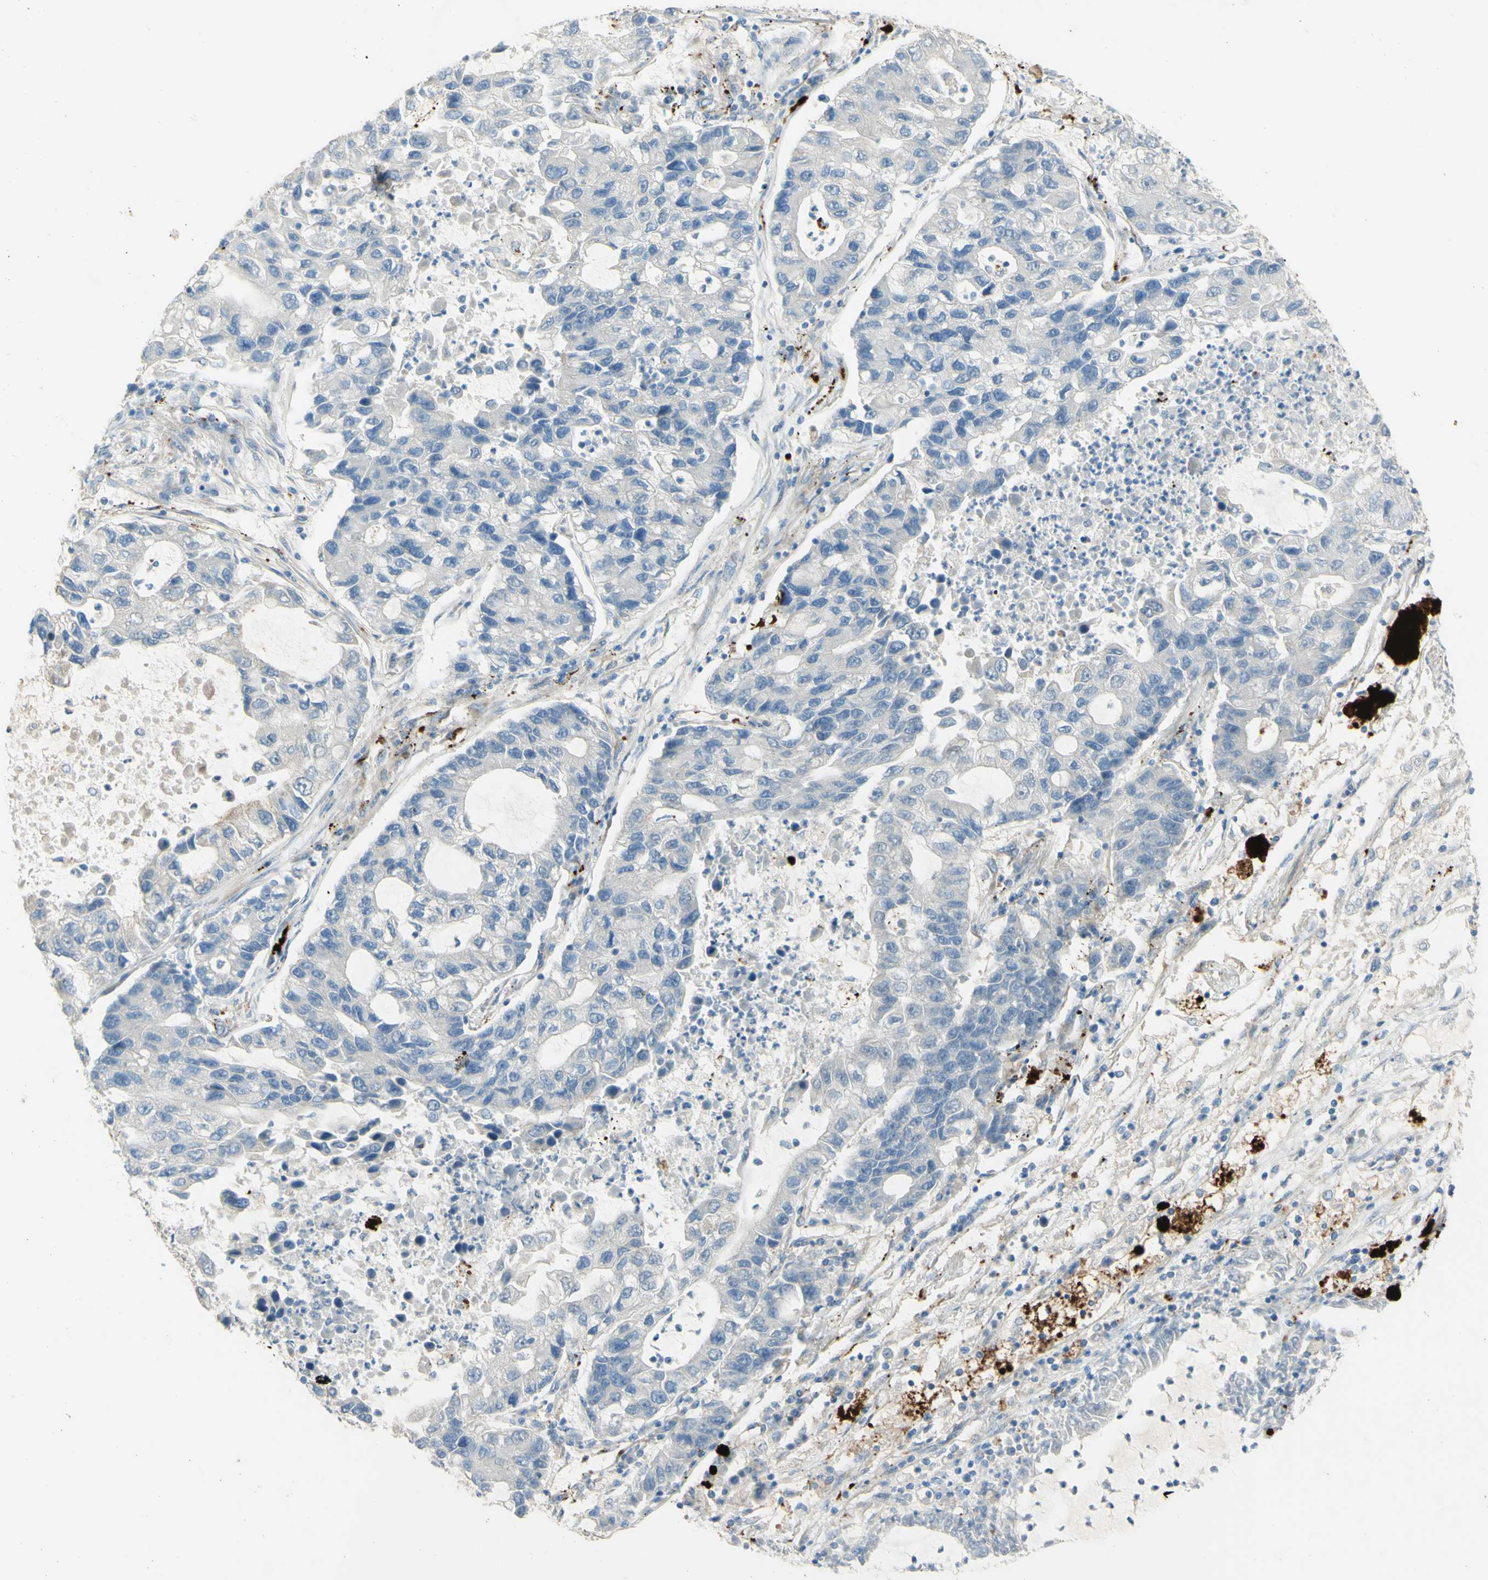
{"staining": {"intensity": "negative", "quantity": "none", "location": "none"}, "tissue": "lung cancer", "cell_type": "Tumor cells", "image_type": "cancer", "snomed": [{"axis": "morphology", "description": "Adenocarcinoma, NOS"}, {"axis": "topography", "description": "Lung"}], "caption": "Immunohistochemical staining of human lung cancer reveals no significant positivity in tumor cells. (DAB IHC visualized using brightfield microscopy, high magnification).", "gene": "GAN", "patient": {"sex": "female", "age": 51}}